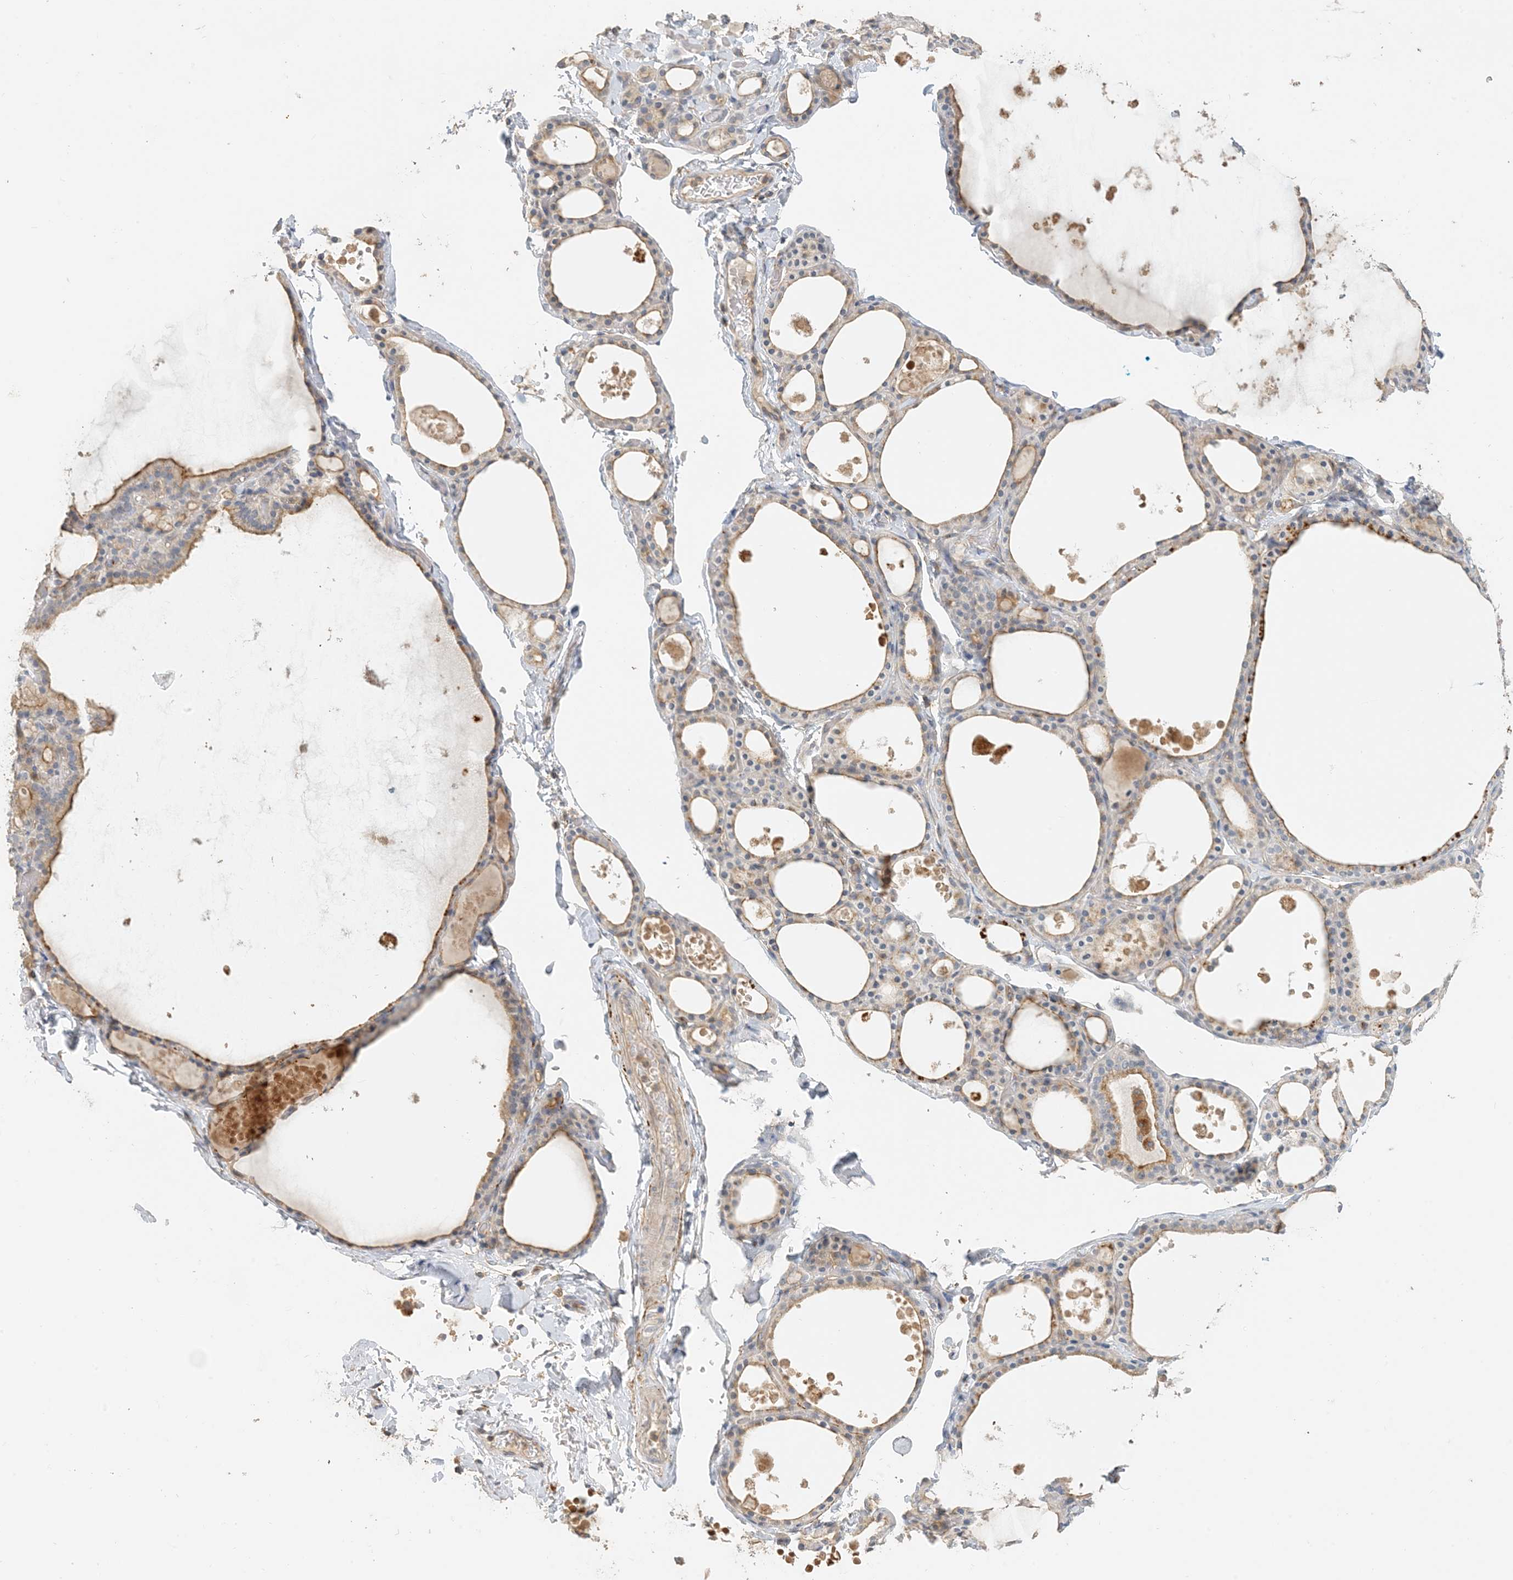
{"staining": {"intensity": "moderate", "quantity": "25%-75%", "location": "cytoplasmic/membranous"}, "tissue": "thyroid gland", "cell_type": "Glandular cells", "image_type": "normal", "snomed": [{"axis": "morphology", "description": "Normal tissue, NOS"}, {"axis": "topography", "description": "Thyroid gland"}], "caption": "A brown stain shows moderate cytoplasmic/membranous expression of a protein in glandular cells of normal human thyroid gland.", "gene": "SPPL2A", "patient": {"sex": "male", "age": 56}}